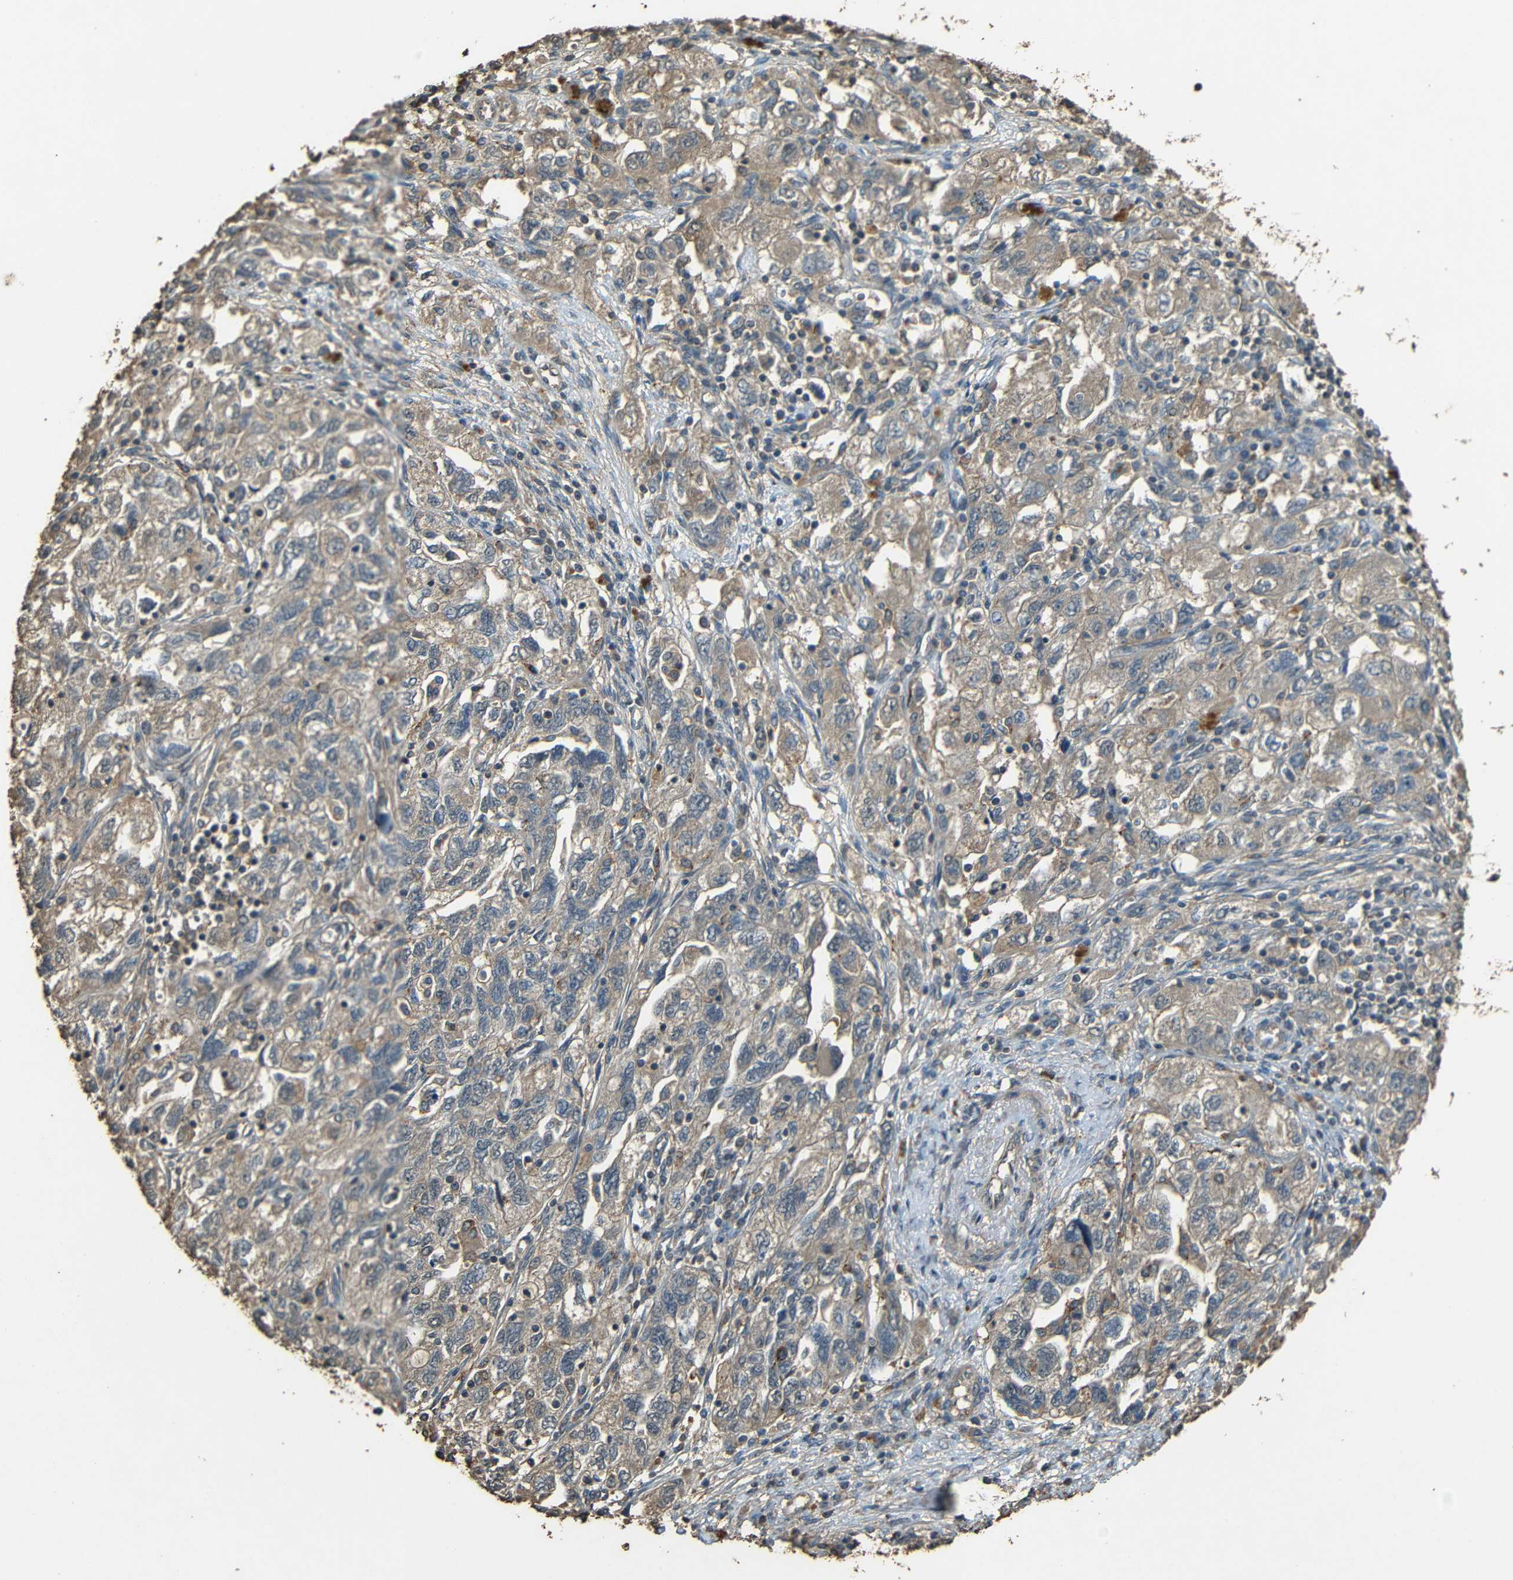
{"staining": {"intensity": "weak", "quantity": ">75%", "location": "cytoplasmic/membranous"}, "tissue": "ovarian cancer", "cell_type": "Tumor cells", "image_type": "cancer", "snomed": [{"axis": "morphology", "description": "Carcinoma, NOS"}, {"axis": "morphology", "description": "Cystadenocarcinoma, serous, NOS"}, {"axis": "topography", "description": "Ovary"}], "caption": "Weak cytoplasmic/membranous expression for a protein is present in approximately >75% of tumor cells of serous cystadenocarcinoma (ovarian) using immunohistochemistry (IHC).", "gene": "PDE5A", "patient": {"sex": "female", "age": 69}}